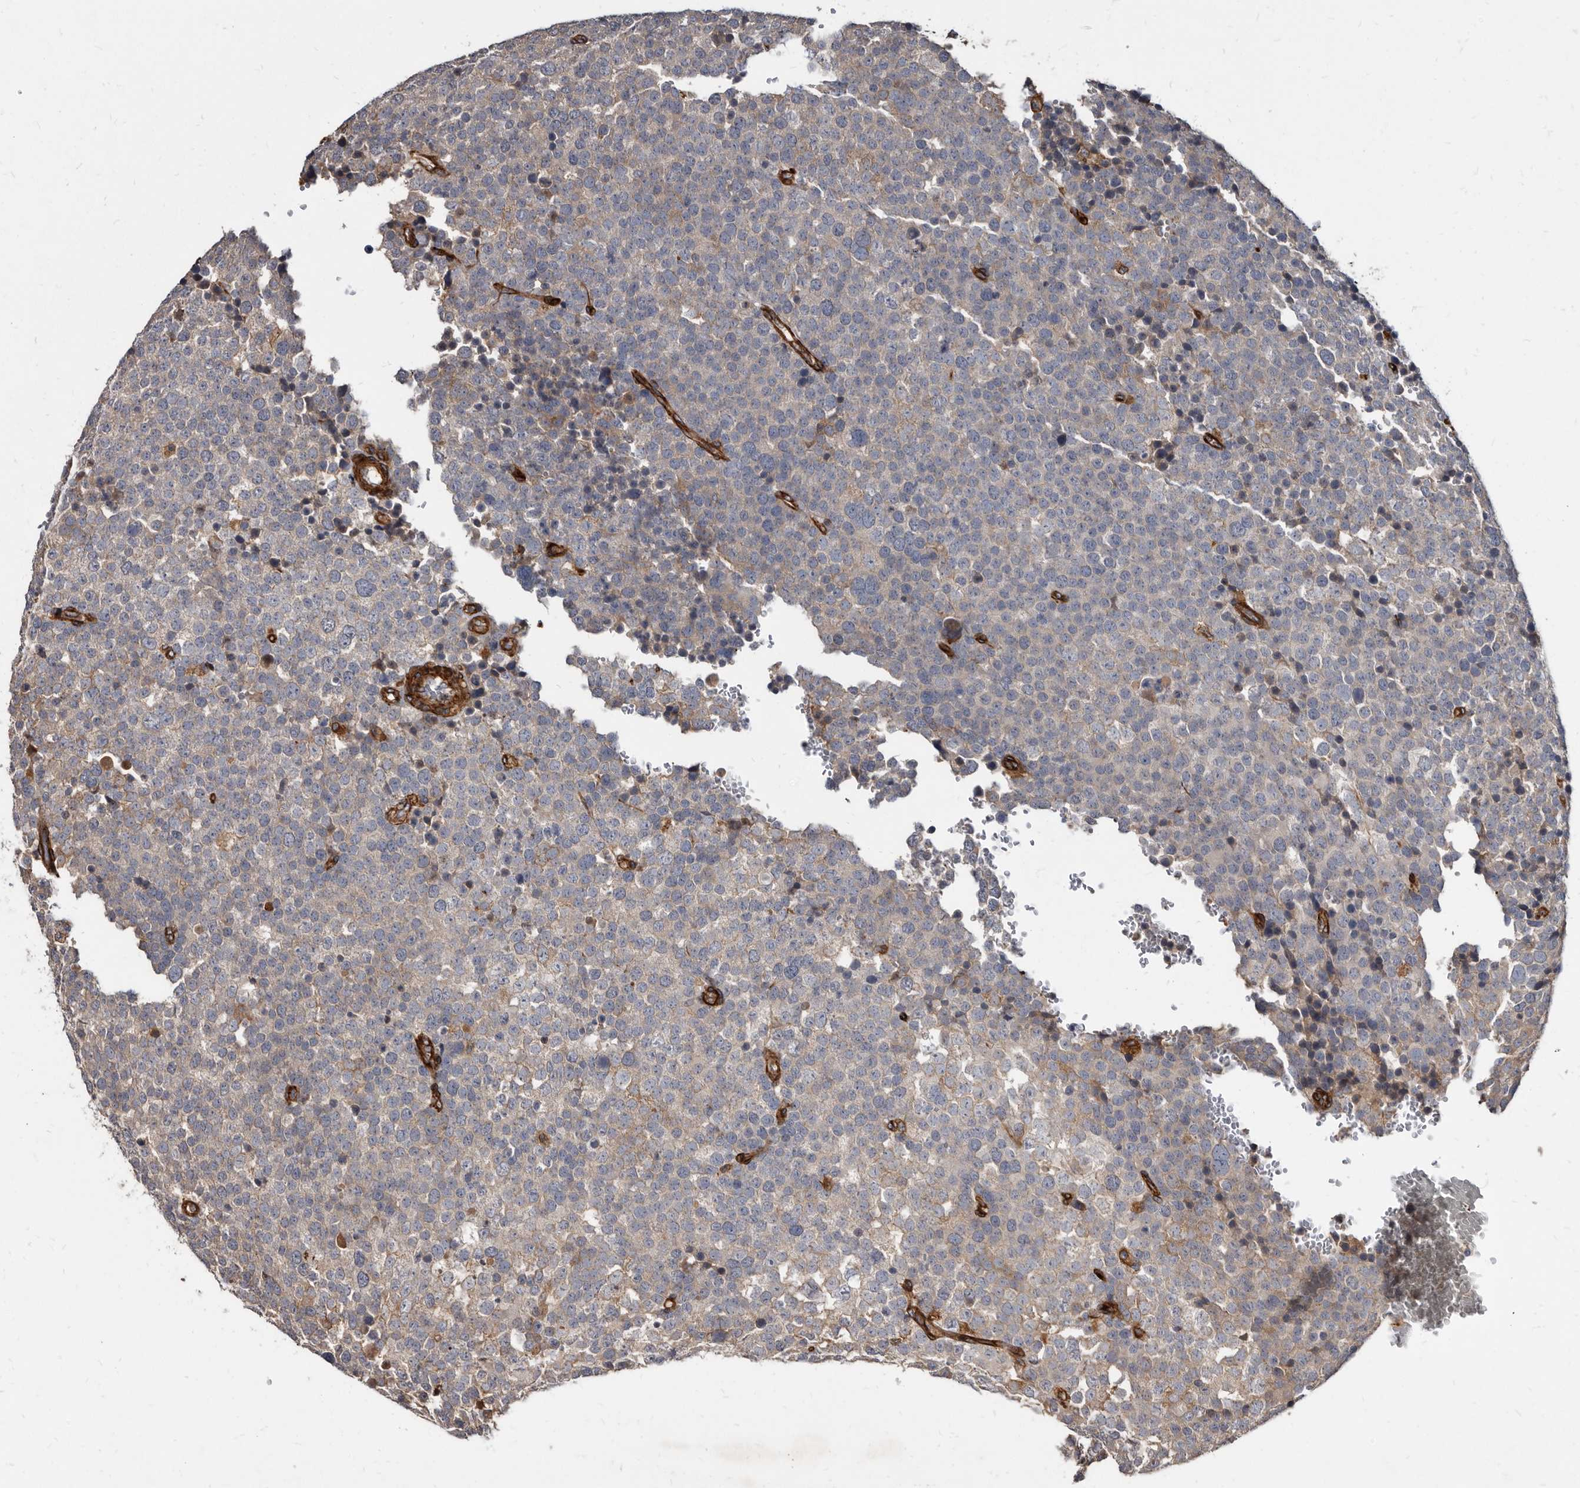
{"staining": {"intensity": "negative", "quantity": "none", "location": "none"}, "tissue": "testis cancer", "cell_type": "Tumor cells", "image_type": "cancer", "snomed": [{"axis": "morphology", "description": "Seminoma, NOS"}, {"axis": "topography", "description": "Testis"}], "caption": "Tumor cells are negative for brown protein staining in testis cancer (seminoma).", "gene": "KCTD20", "patient": {"sex": "male", "age": 71}}